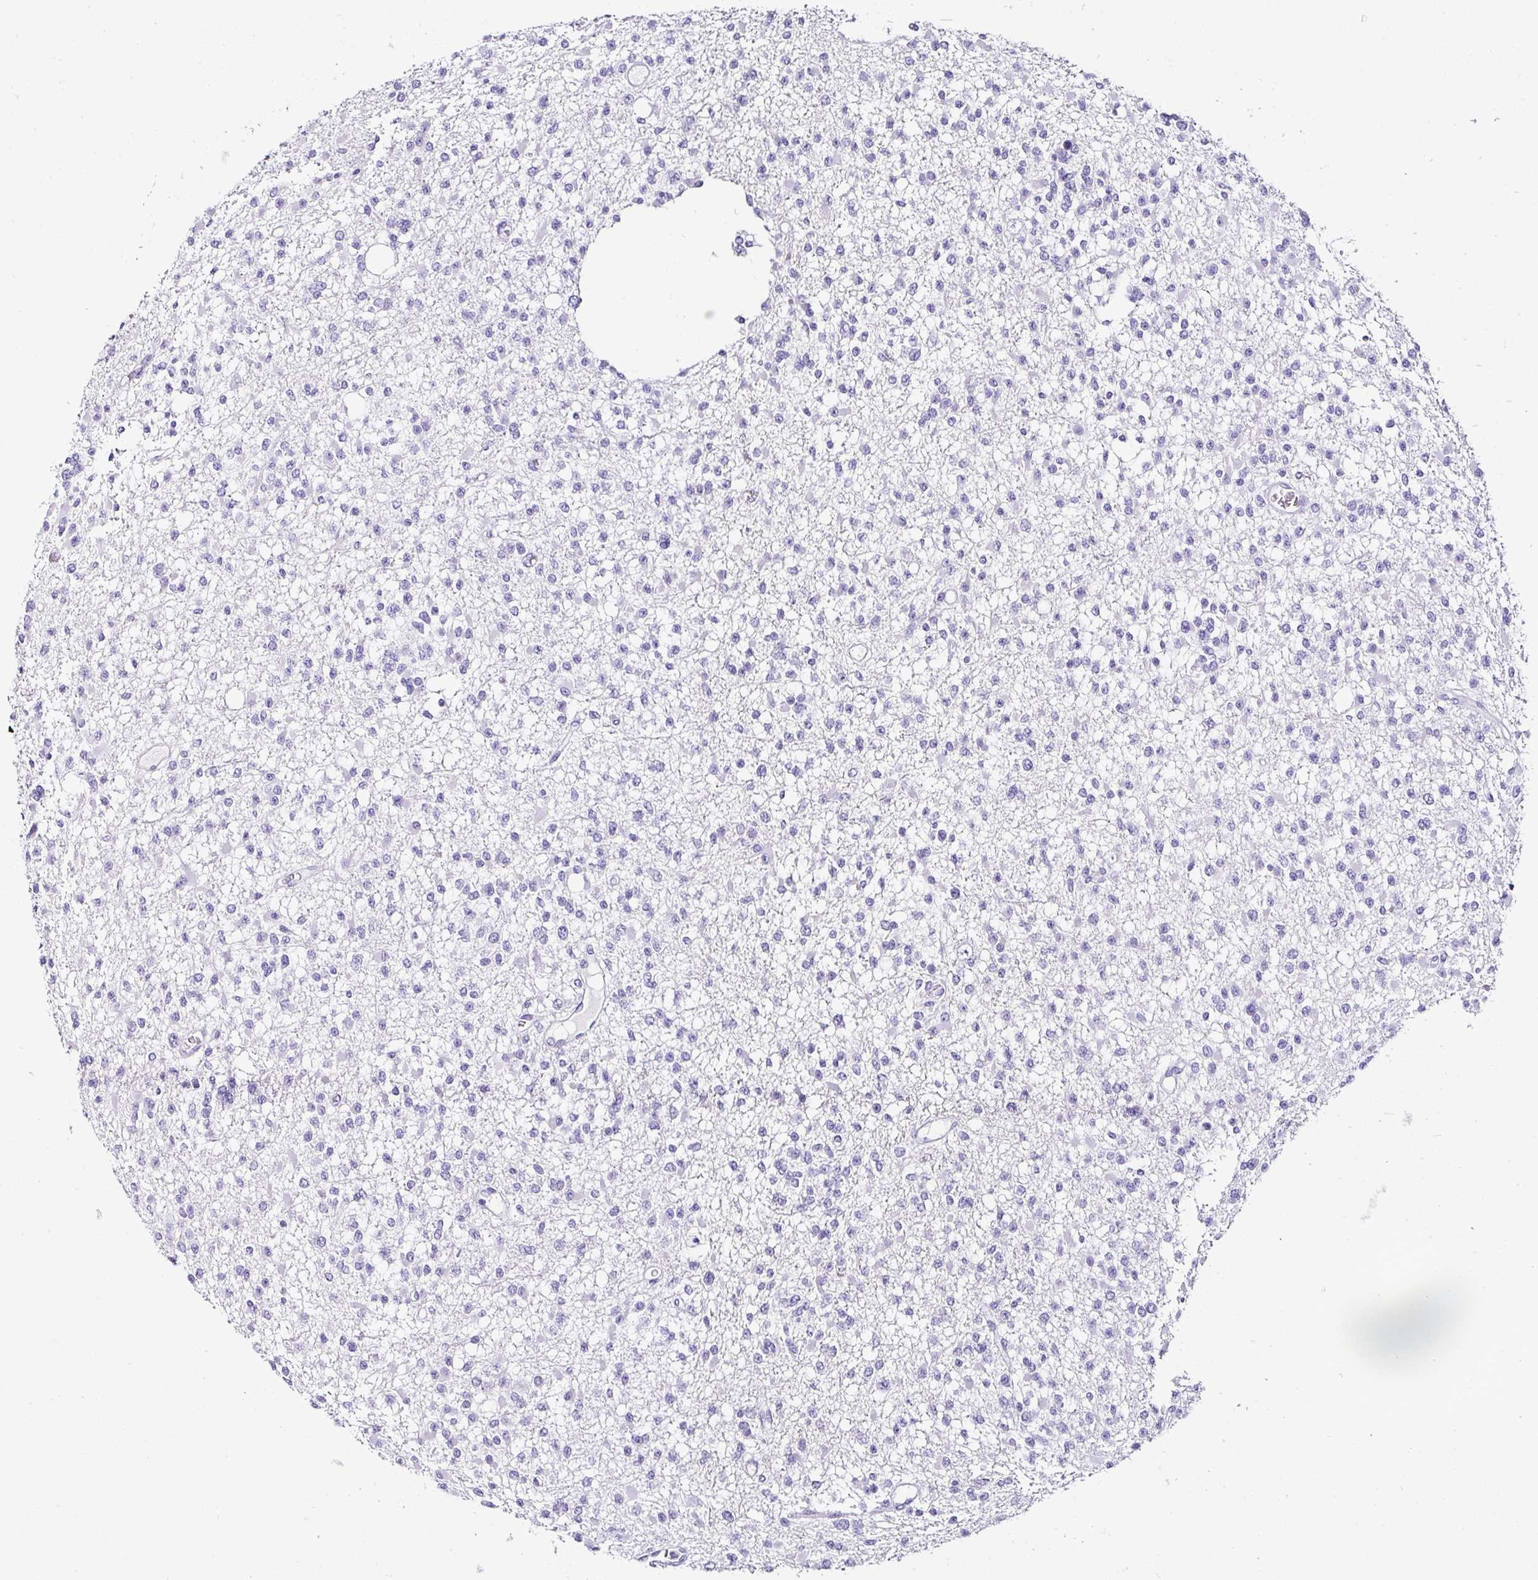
{"staining": {"intensity": "negative", "quantity": "none", "location": "none"}, "tissue": "glioma", "cell_type": "Tumor cells", "image_type": "cancer", "snomed": [{"axis": "morphology", "description": "Glioma, malignant, Low grade"}, {"axis": "topography", "description": "Brain"}], "caption": "An IHC micrograph of glioma is shown. There is no staining in tumor cells of glioma.", "gene": "SERPINB3", "patient": {"sex": "female", "age": 22}}